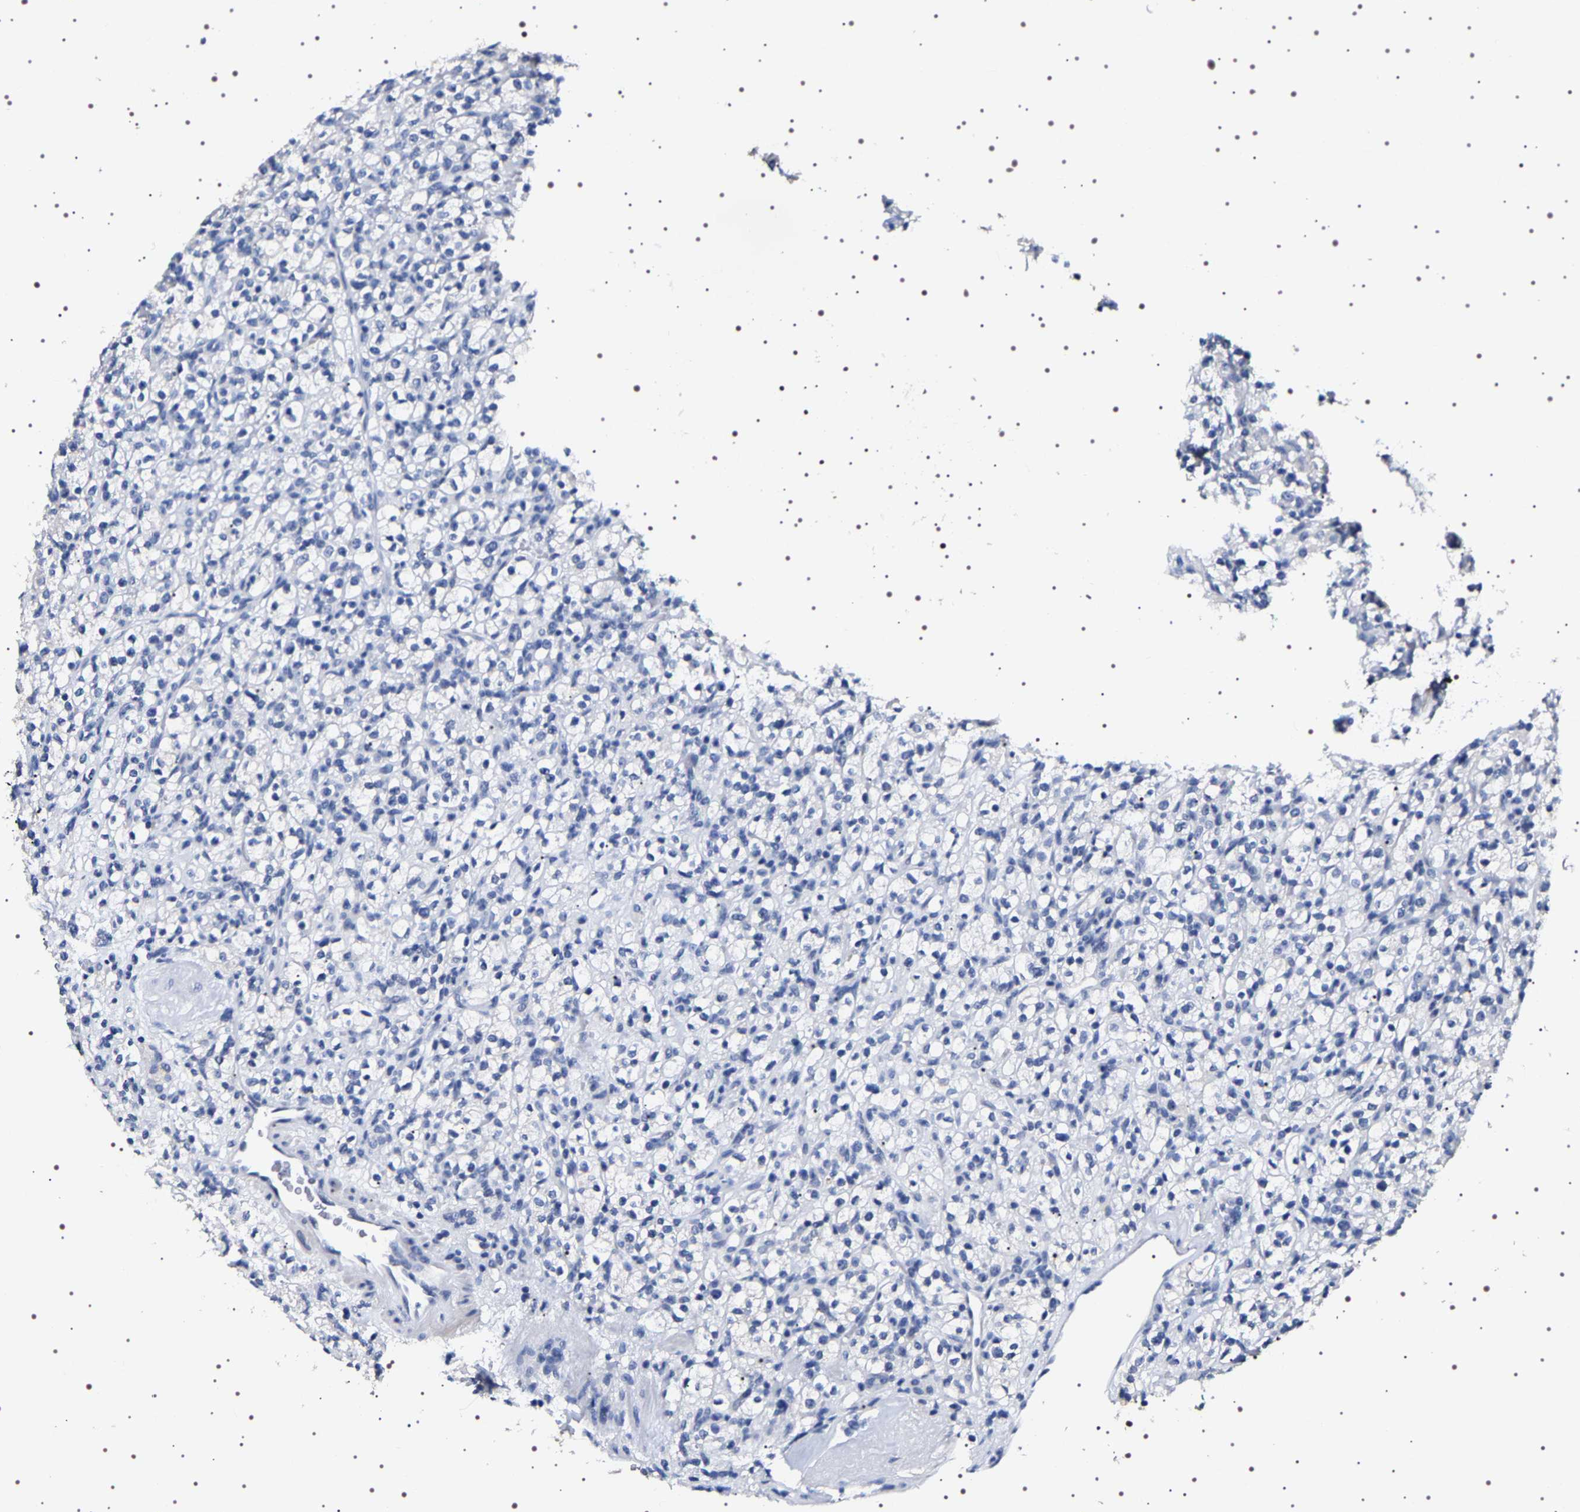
{"staining": {"intensity": "negative", "quantity": "none", "location": "none"}, "tissue": "renal cancer", "cell_type": "Tumor cells", "image_type": "cancer", "snomed": [{"axis": "morphology", "description": "Normal tissue, NOS"}, {"axis": "morphology", "description": "Adenocarcinoma, NOS"}, {"axis": "topography", "description": "Kidney"}], "caption": "This is a histopathology image of IHC staining of adenocarcinoma (renal), which shows no staining in tumor cells.", "gene": "UBQLN3", "patient": {"sex": "female", "age": 72}}